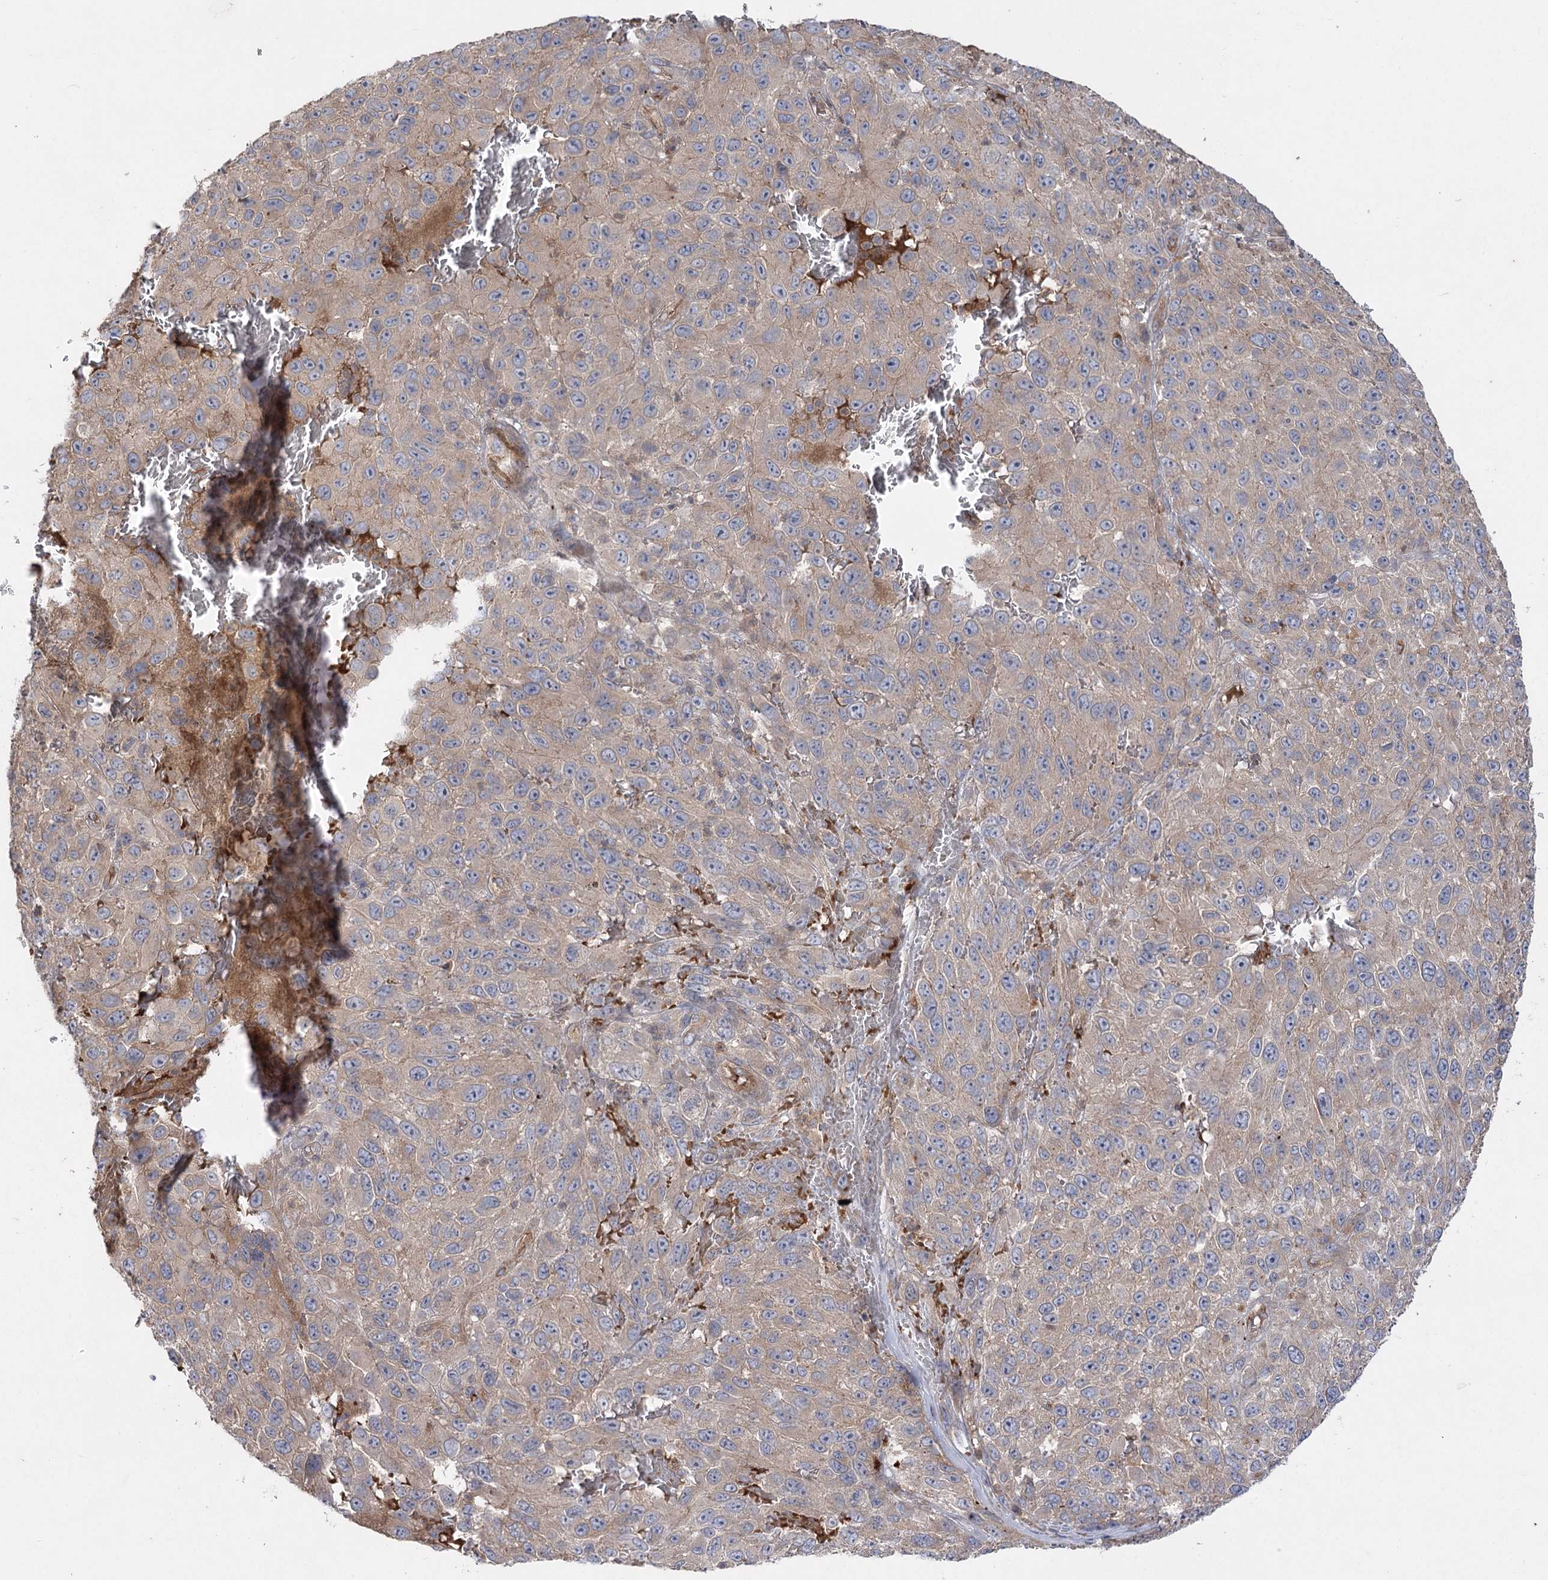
{"staining": {"intensity": "weak", "quantity": ">75%", "location": "cytoplasmic/membranous"}, "tissue": "melanoma", "cell_type": "Tumor cells", "image_type": "cancer", "snomed": [{"axis": "morphology", "description": "Malignant melanoma, NOS"}, {"axis": "topography", "description": "Skin"}], "caption": "Weak cytoplasmic/membranous protein positivity is present in approximately >75% of tumor cells in malignant melanoma.", "gene": "KIAA0825", "patient": {"sex": "female", "age": 96}}